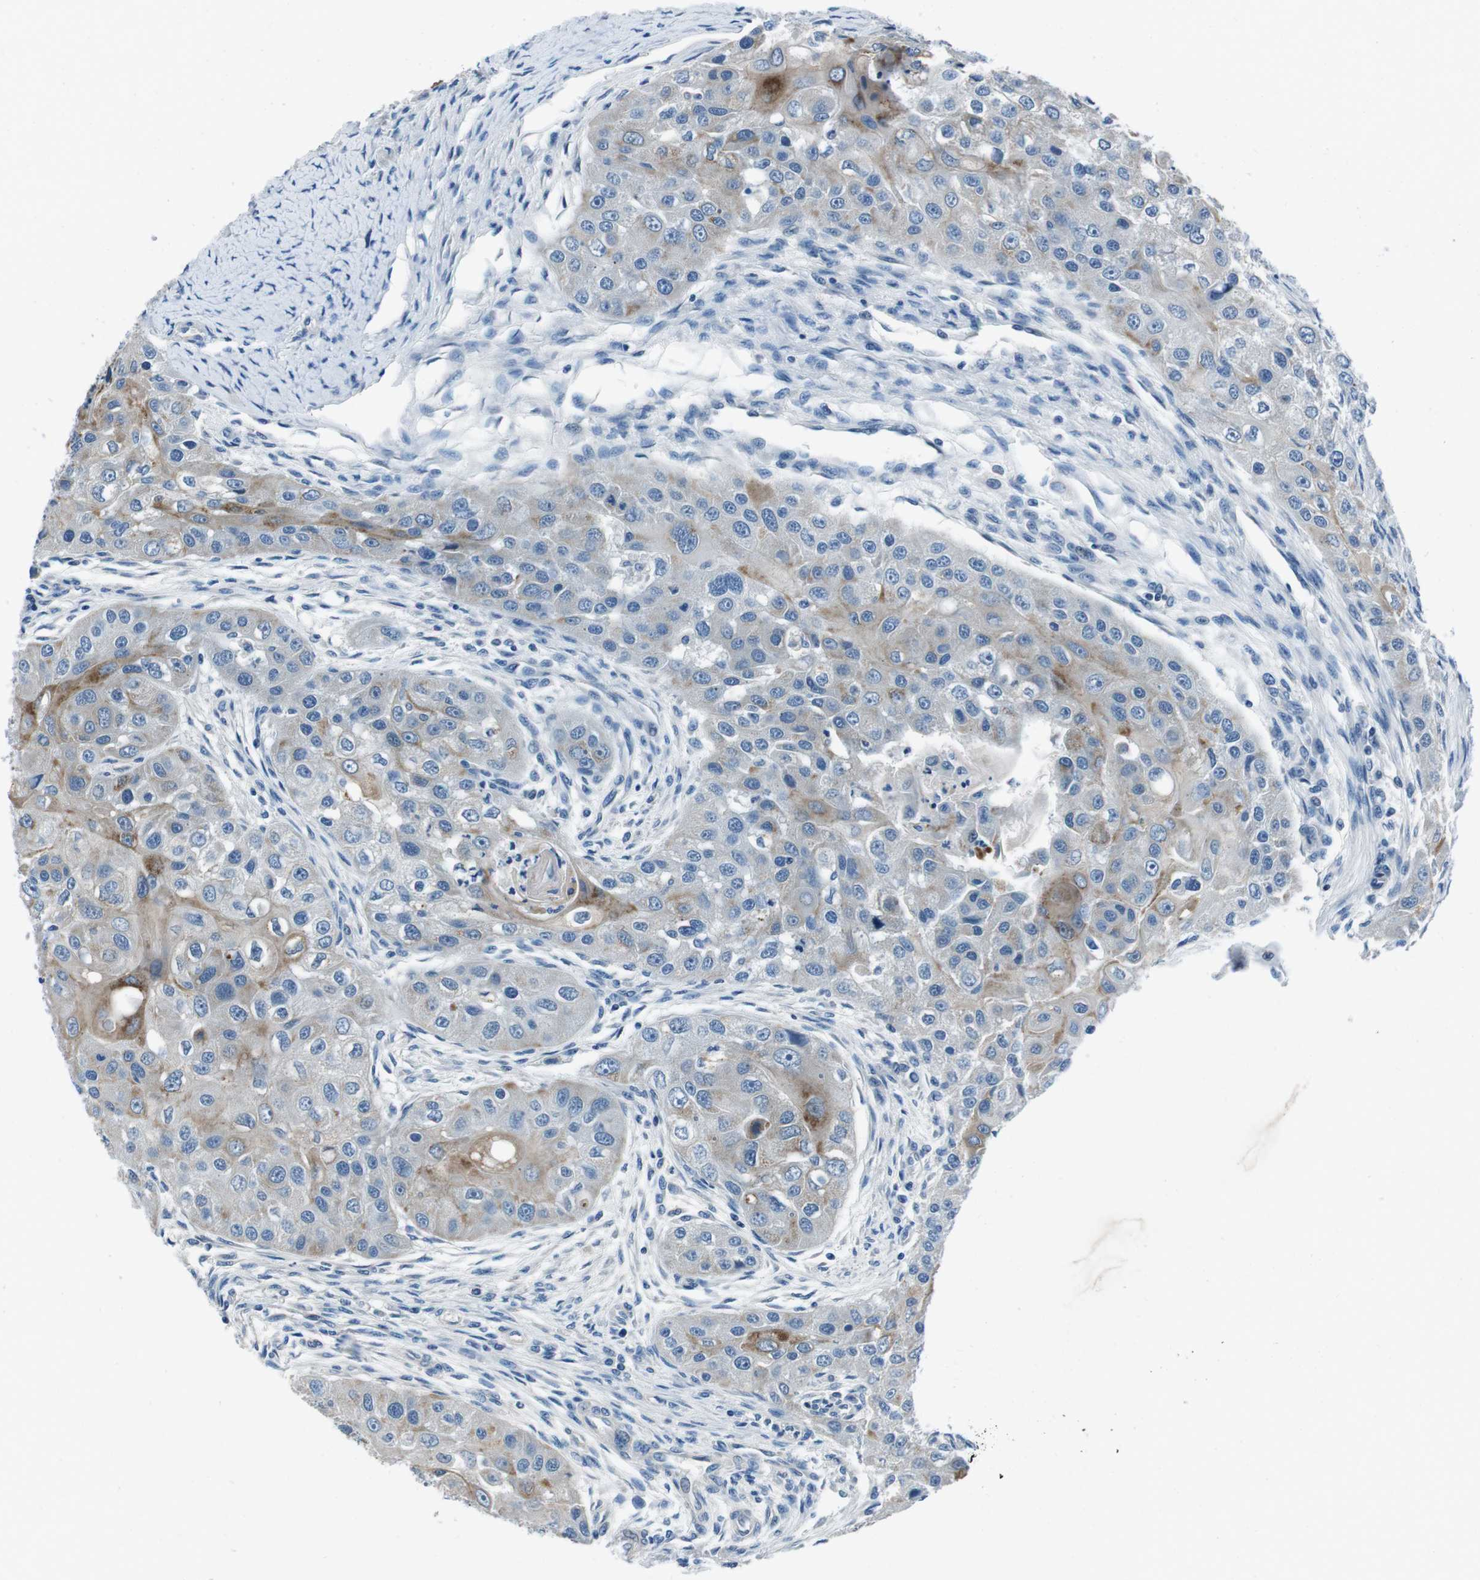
{"staining": {"intensity": "moderate", "quantity": "<25%", "location": "cytoplasmic/membranous"}, "tissue": "head and neck cancer", "cell_type": "Tumor cells", "image_type": "cancer", "snomed": [{"axis": "morphology", "description": "Normal tissue, NOS"}, {"axis": "morphology", "description": "Squamous cell carcinoma, NOS"}, {"axis": "topography", "description": "Skeletal muscle"}, {"axis": "topography", "description": "Head-Neck"}], "caption": "This is a histology image of immunohistochemistry (IHC) staining of head and neck squamous cell carcinoma, which shows moderate expression in the cytoplasmic/membranous of tumor cells.", "gene": "CASQ1", "patient": {"sex": "male", "age": 51}}